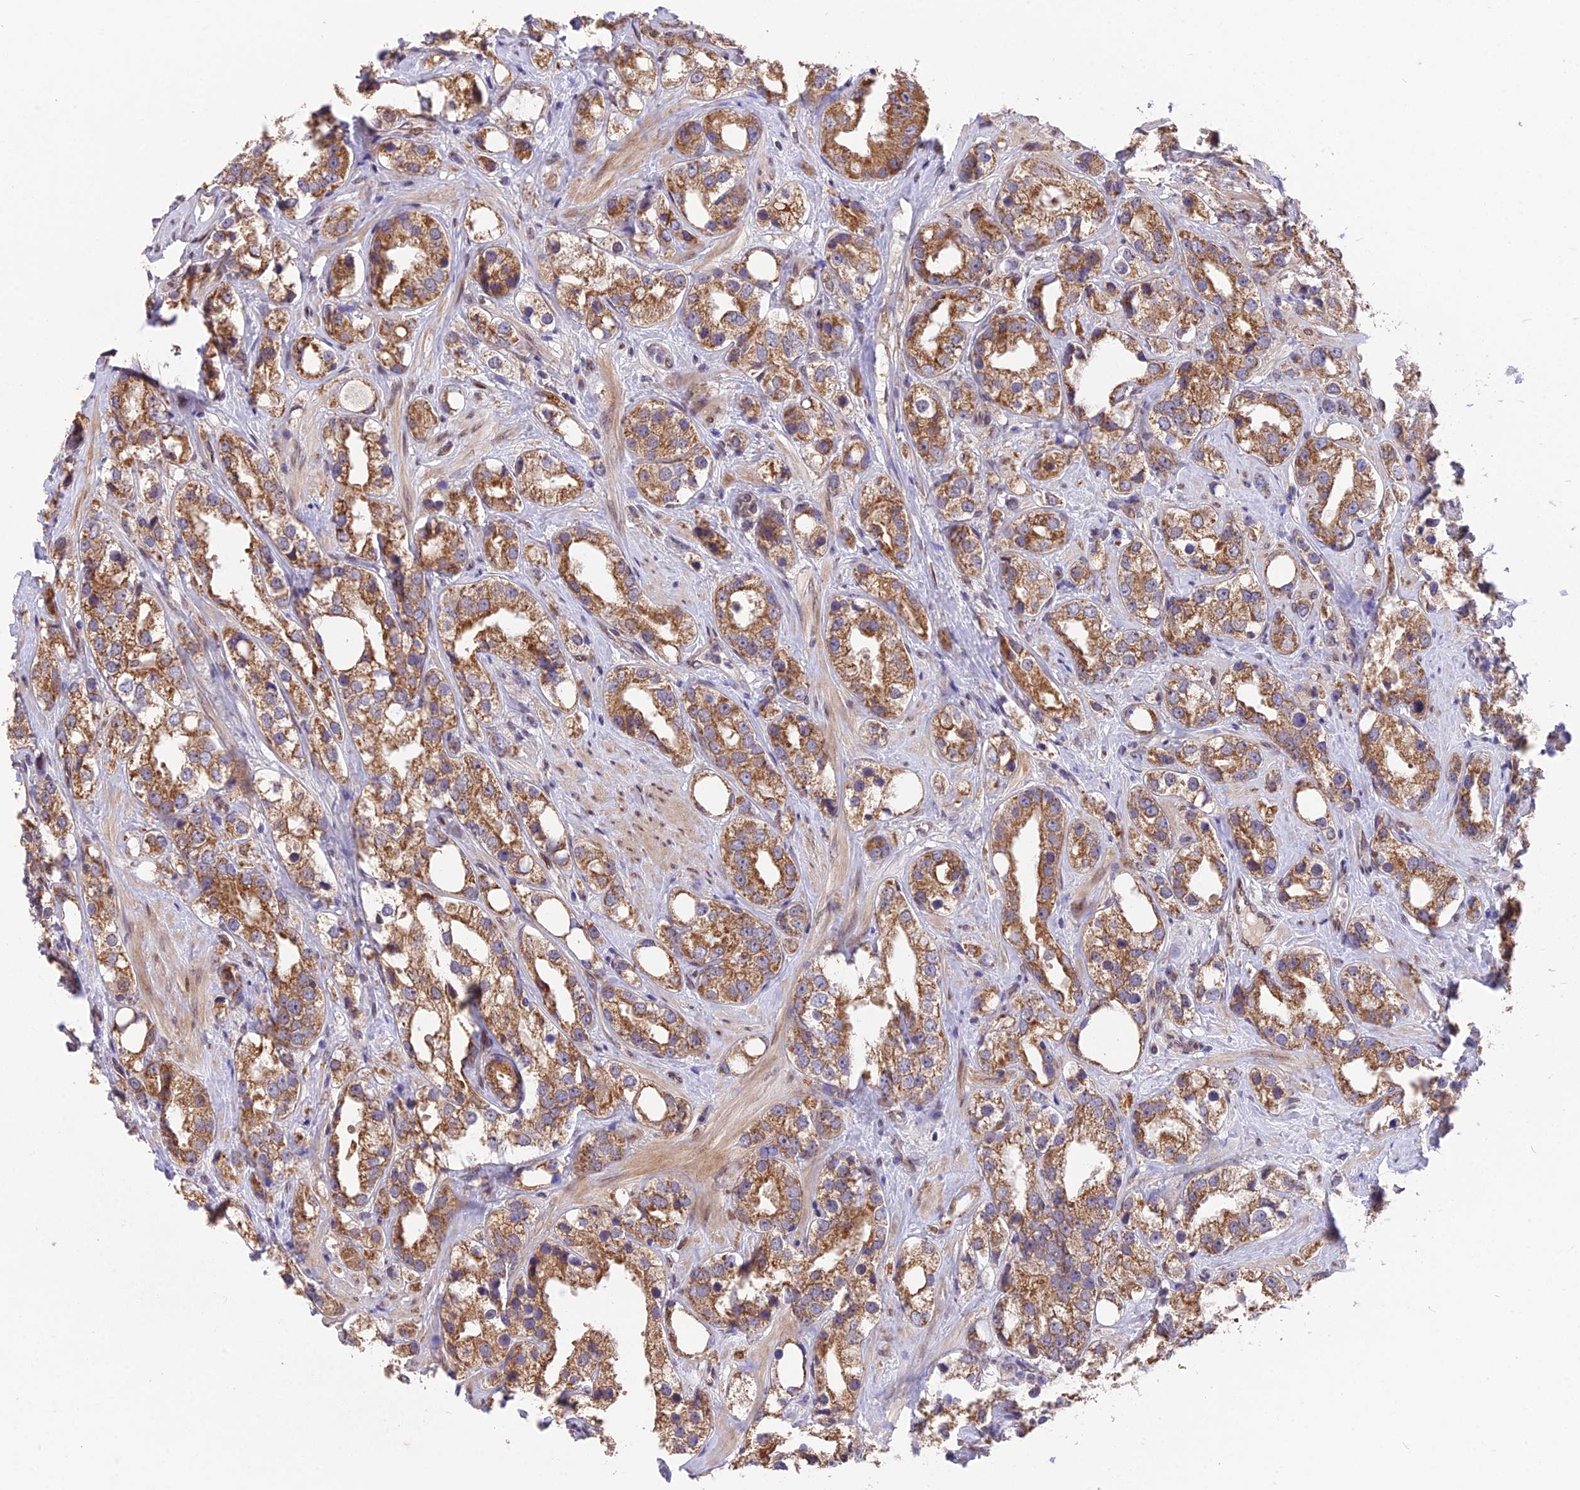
{"staining": {"intensity": "strong", "quantity": ">75%", "location": "cytoplasmic/membranous"}, "tissue": "prostate cancer", "cell_type": "Tumor cells", "image_type": "cancer", "snomed": [{"axis": "morphology", "description": "Adenocarcinoma, NOS"}, {"axis": "topography", "description": "Prostate"}], "caption": "Immunohistochemistry (IHC) photomicrograph of human prostate cancer (adenocarcinoma) stained for a protein (brown), which demonstrates high levels of strong cytoplasmic/membranous staining in approximately >75% of tumor cells.", "gene": "CYP2R1", "patient": {"sex": "male", "age": 79}}